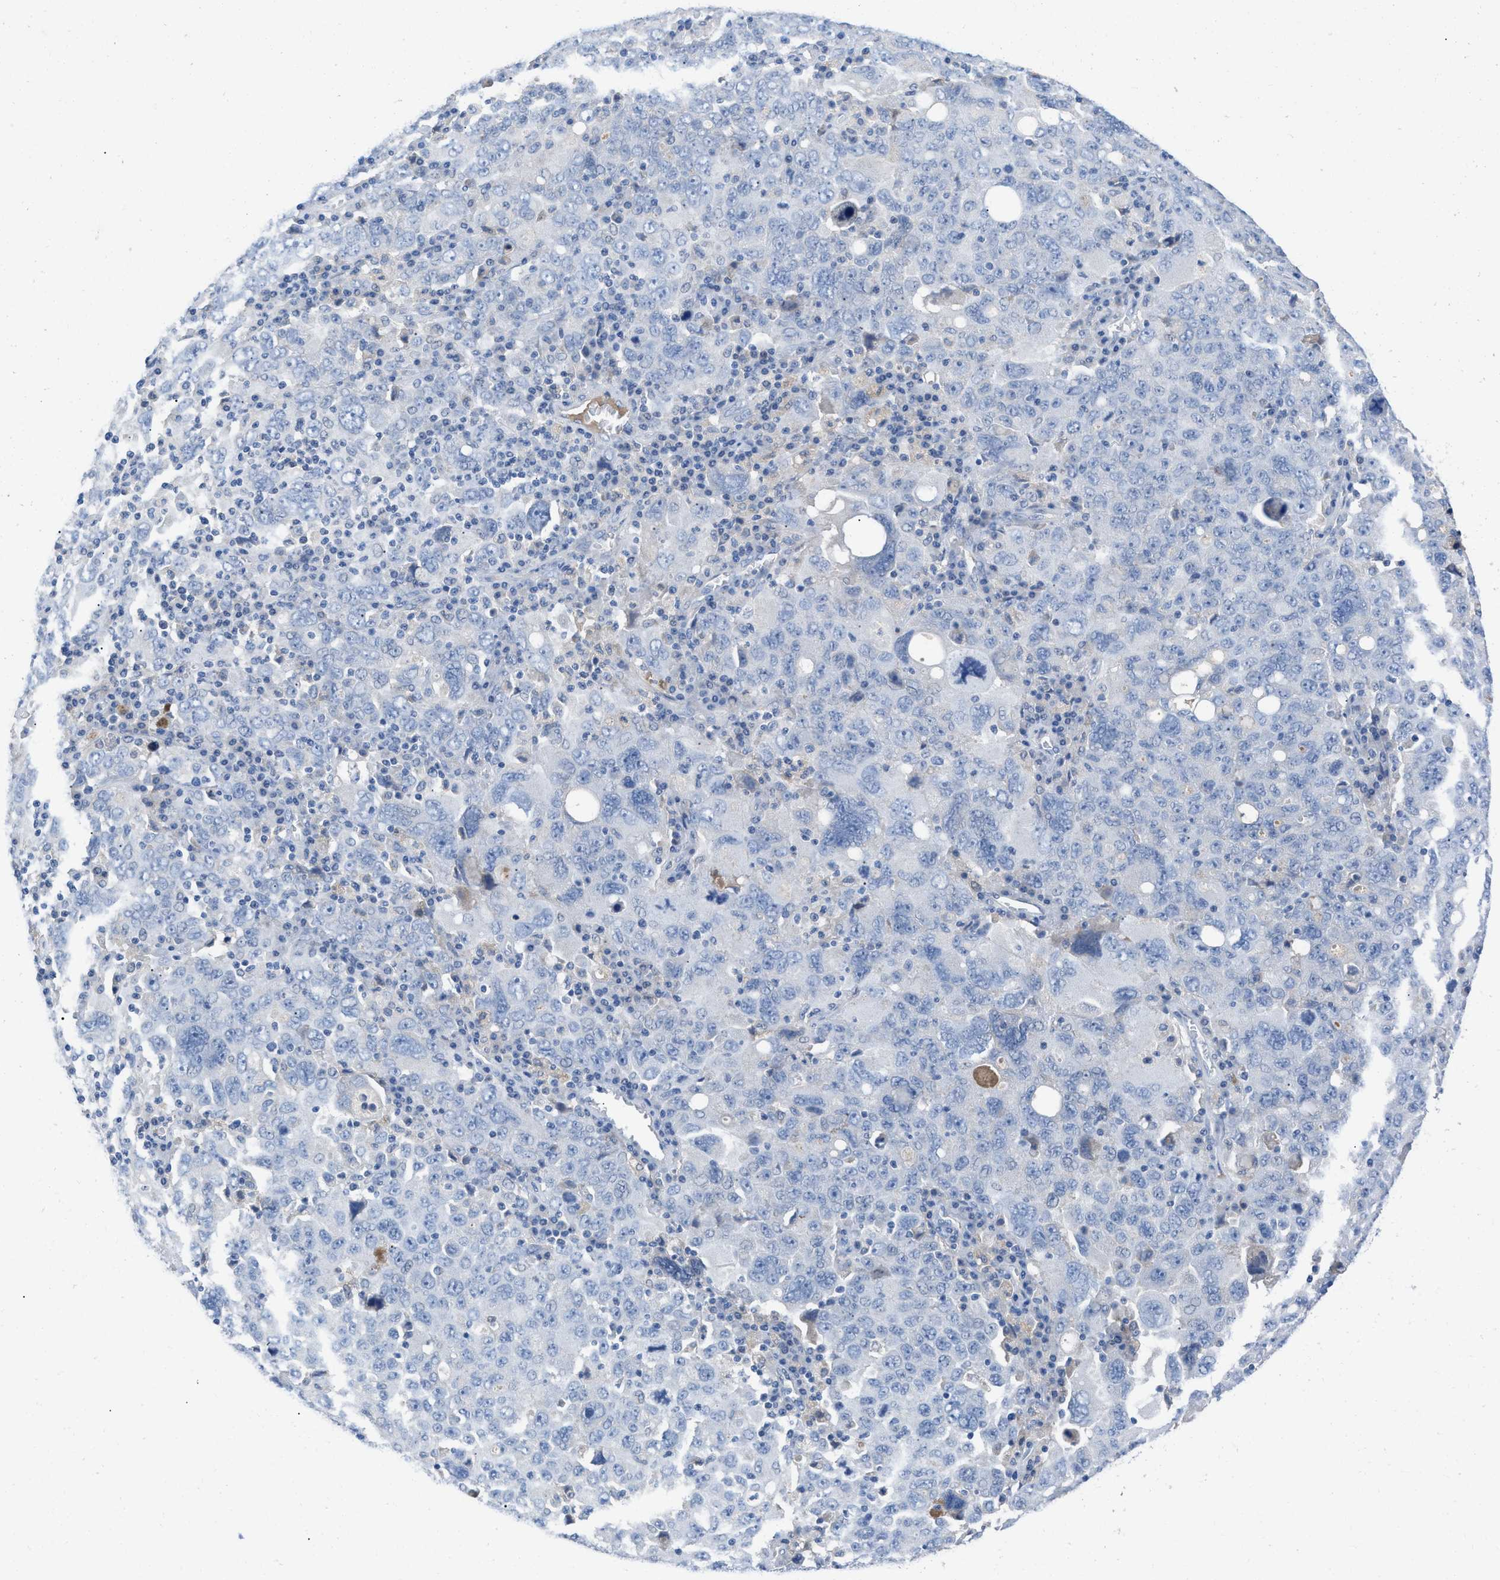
{"staining": {"intensity": "negative", "quantity": "none", "location": "none"}, "tissue": "ovarian cancer", "cell_type": "Tumor cells", "image_type": "cancer", "snomed": [{"axis": "morphology", "description": "Carcinoma, endometroid"}, {"axis": "topography", "description": "Ovary"}], "caption": "Immunohistochemistry (IHC) micrograph of neoplastic tissue: ovarian cancer stained with DAB reveals no significant protein expression in tumor cells.", "gene": "HPX", "patient": {"sex": "female", "age": 62}}